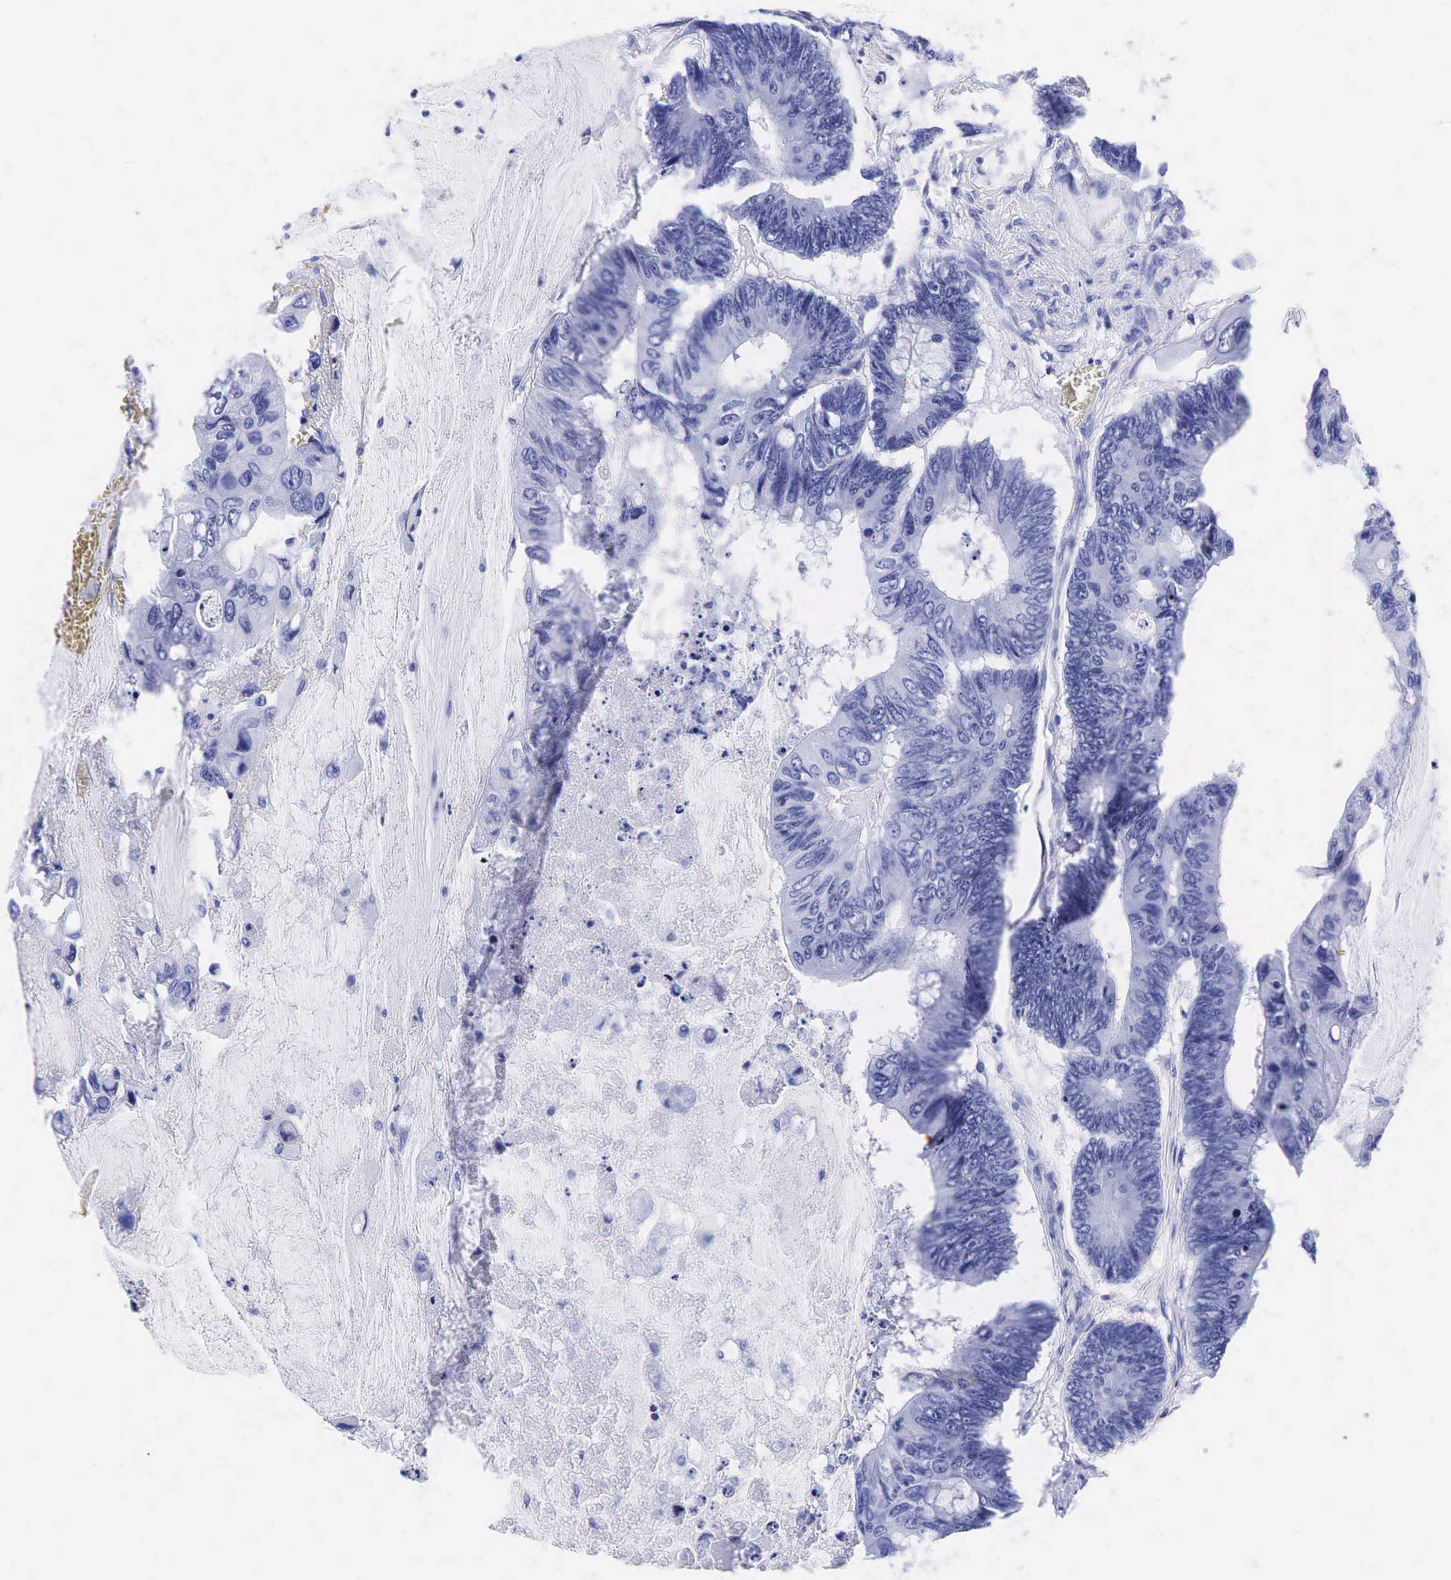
{"staining": {"intensity": "negative", "quantity": "none", "location": "none"}, "tissue": "colorectal cancer", "cell_type": "Tumor cells", "image_type": "cancer", "snomed": [{"axis": "morphology", "description": "Adenocarcinoma, NOS"}, {"axis": "topography", "description": "Colon"}], "caption": "High power microscopy image of an IHC image of colorectal cancer, revealing no significant staining in tumor cells.", "gene": "KLK3", "patient": {"sex": "male", "age": 65}}